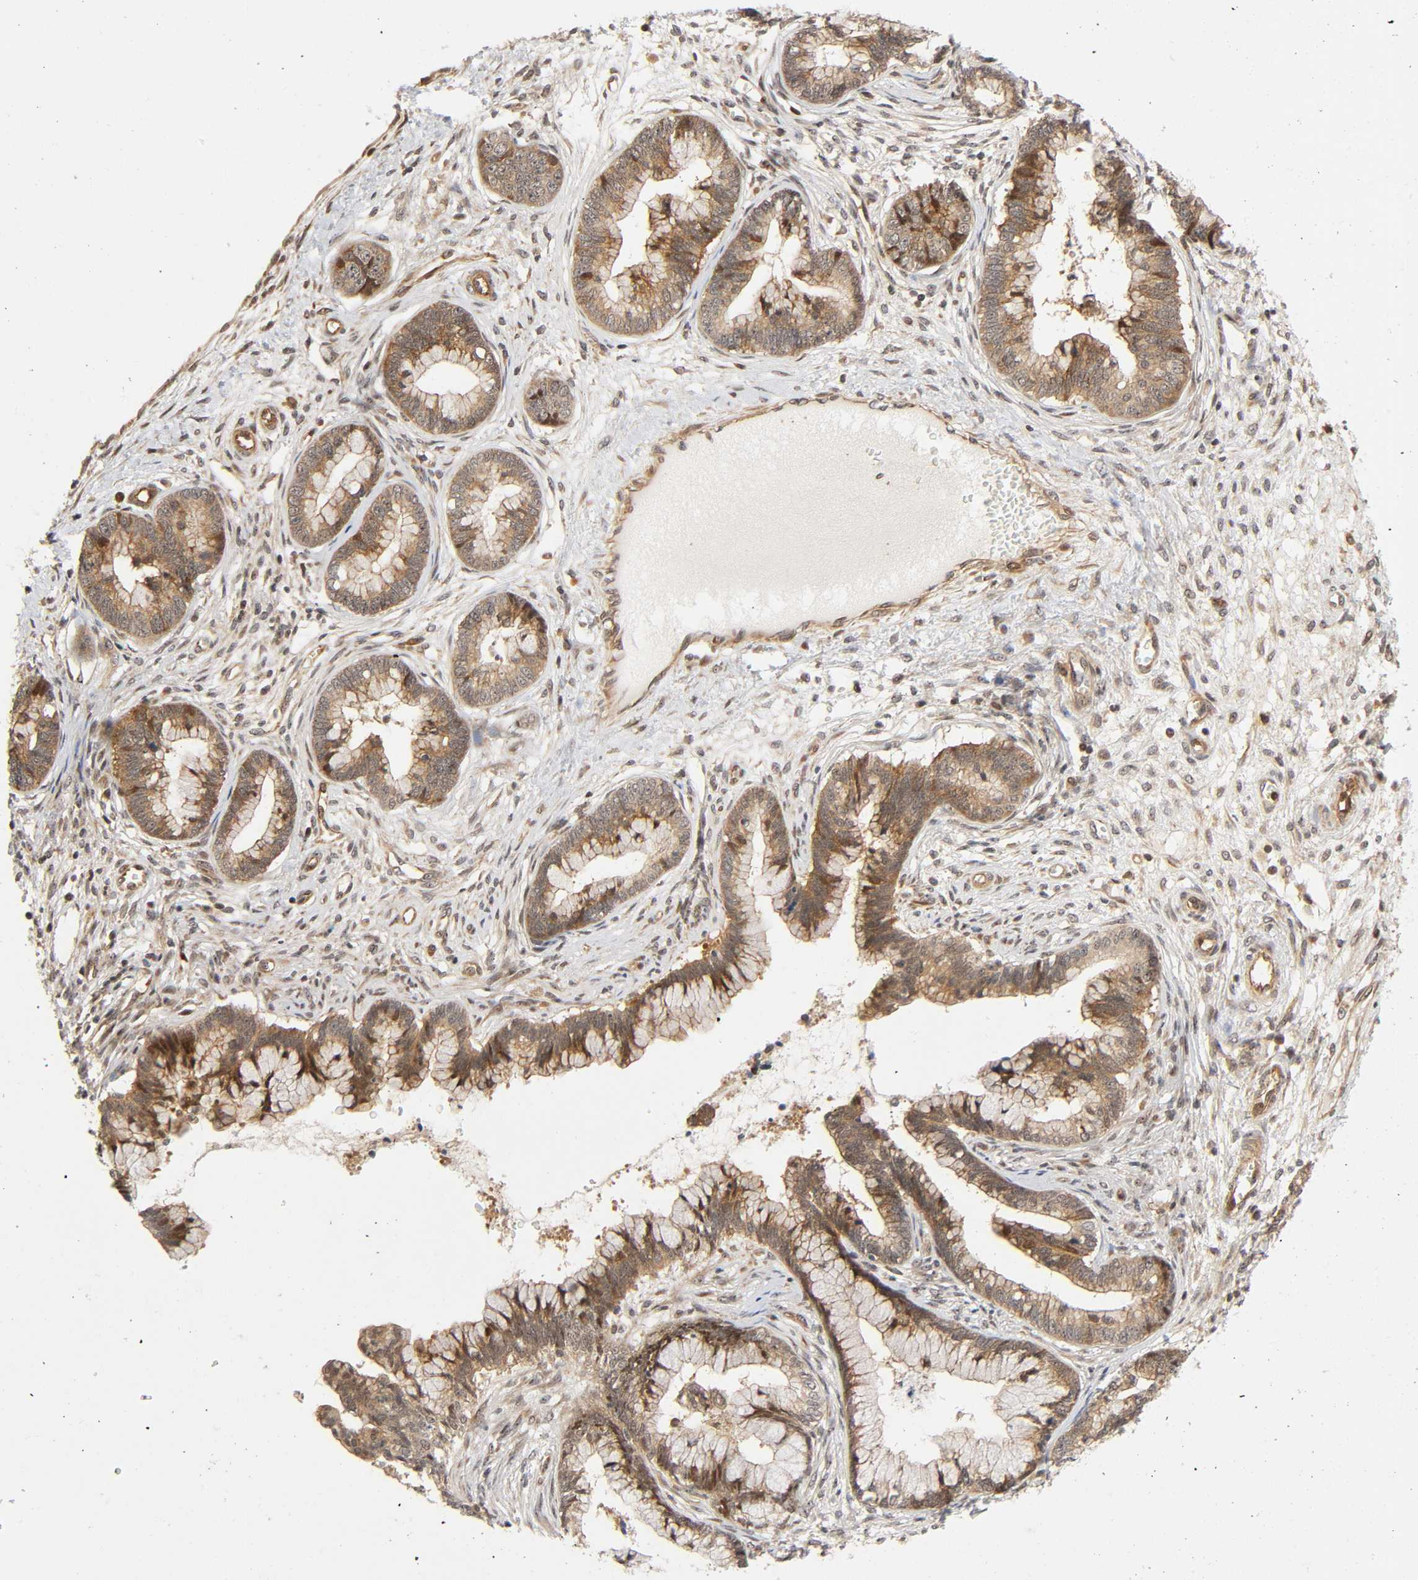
{"staining": {"intensity": "moderate", "quantity": ">75%", "location": "cytoplasmic/membranous"}, "tissue": "cervical cancer", "cell_type": "Tumor cells", "image_type": "cancer", "snomed": [{"axis": "morphology", "description": "Adenocarcinoma, NOS"}, {"axis": "topography", "description": "Cervix"}], "caption": "Immunohistochemistry micrograph of cervical adenocarcinoma stained for a protein (brown), which displays medium levels of moderate cytoplasmic/membranous positivity in approximately >75% of tumor cells.", "gene": "IQCJ-SCHIP1", "patient": {"sex": "female", "age": 44}}